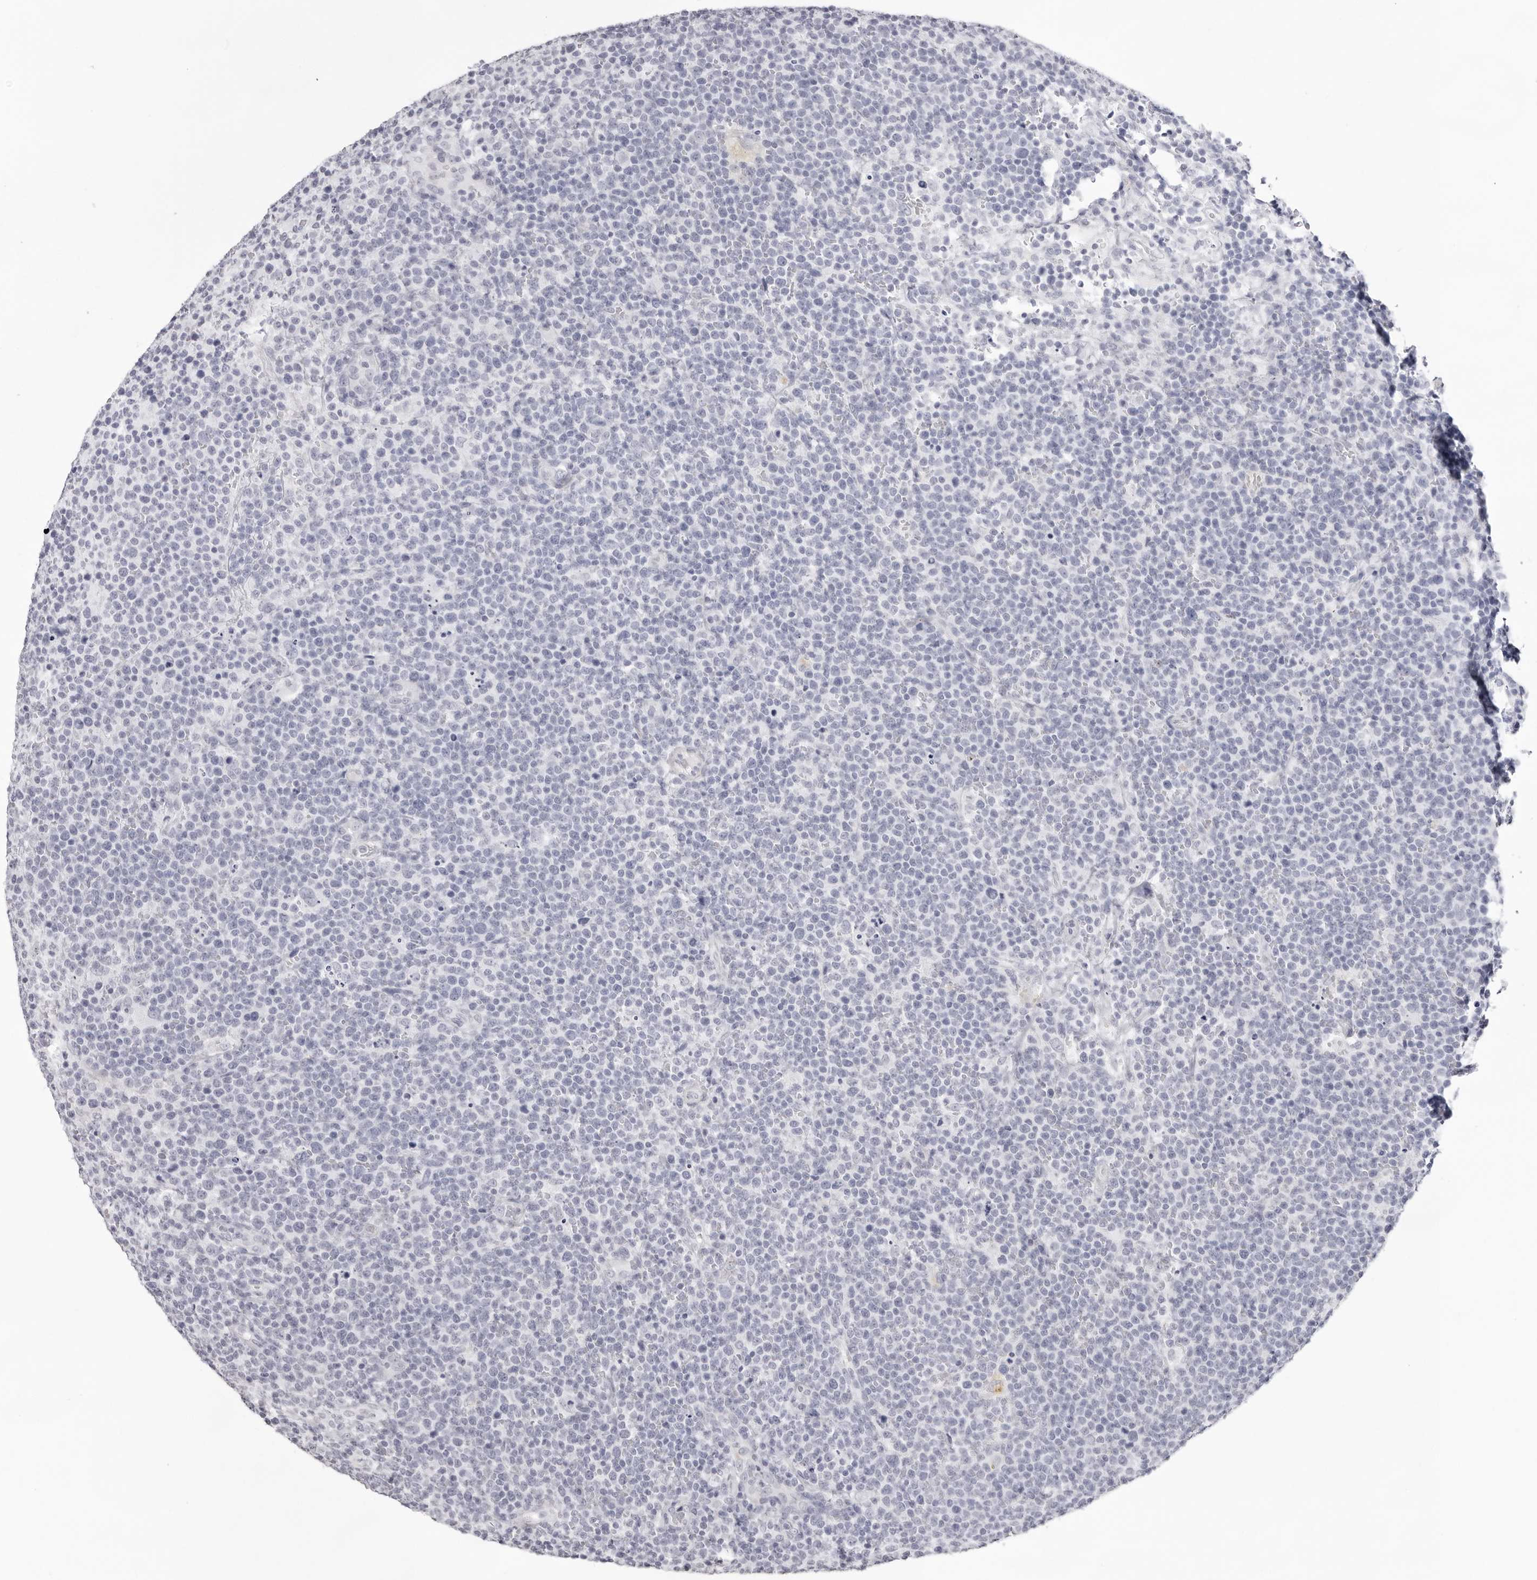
{"staining": {"intensity": "negative", "quantity": "none", "location": "none"}, "tissue": "lymphoma", "cell_type": "Tumor cells", "image_type": "cancer", "snomed": [{"axis": "morphology", "description": "Malignant lymphoma, non-Hodgkin's type, High grade"}, {"axis": "topography", "description": "Lymph node"}], "caption": "Tumor cells are negative for protein expression in human lymphoma.", "gene": "INSL3", "patient": {"sex": "male", "age": 61}}